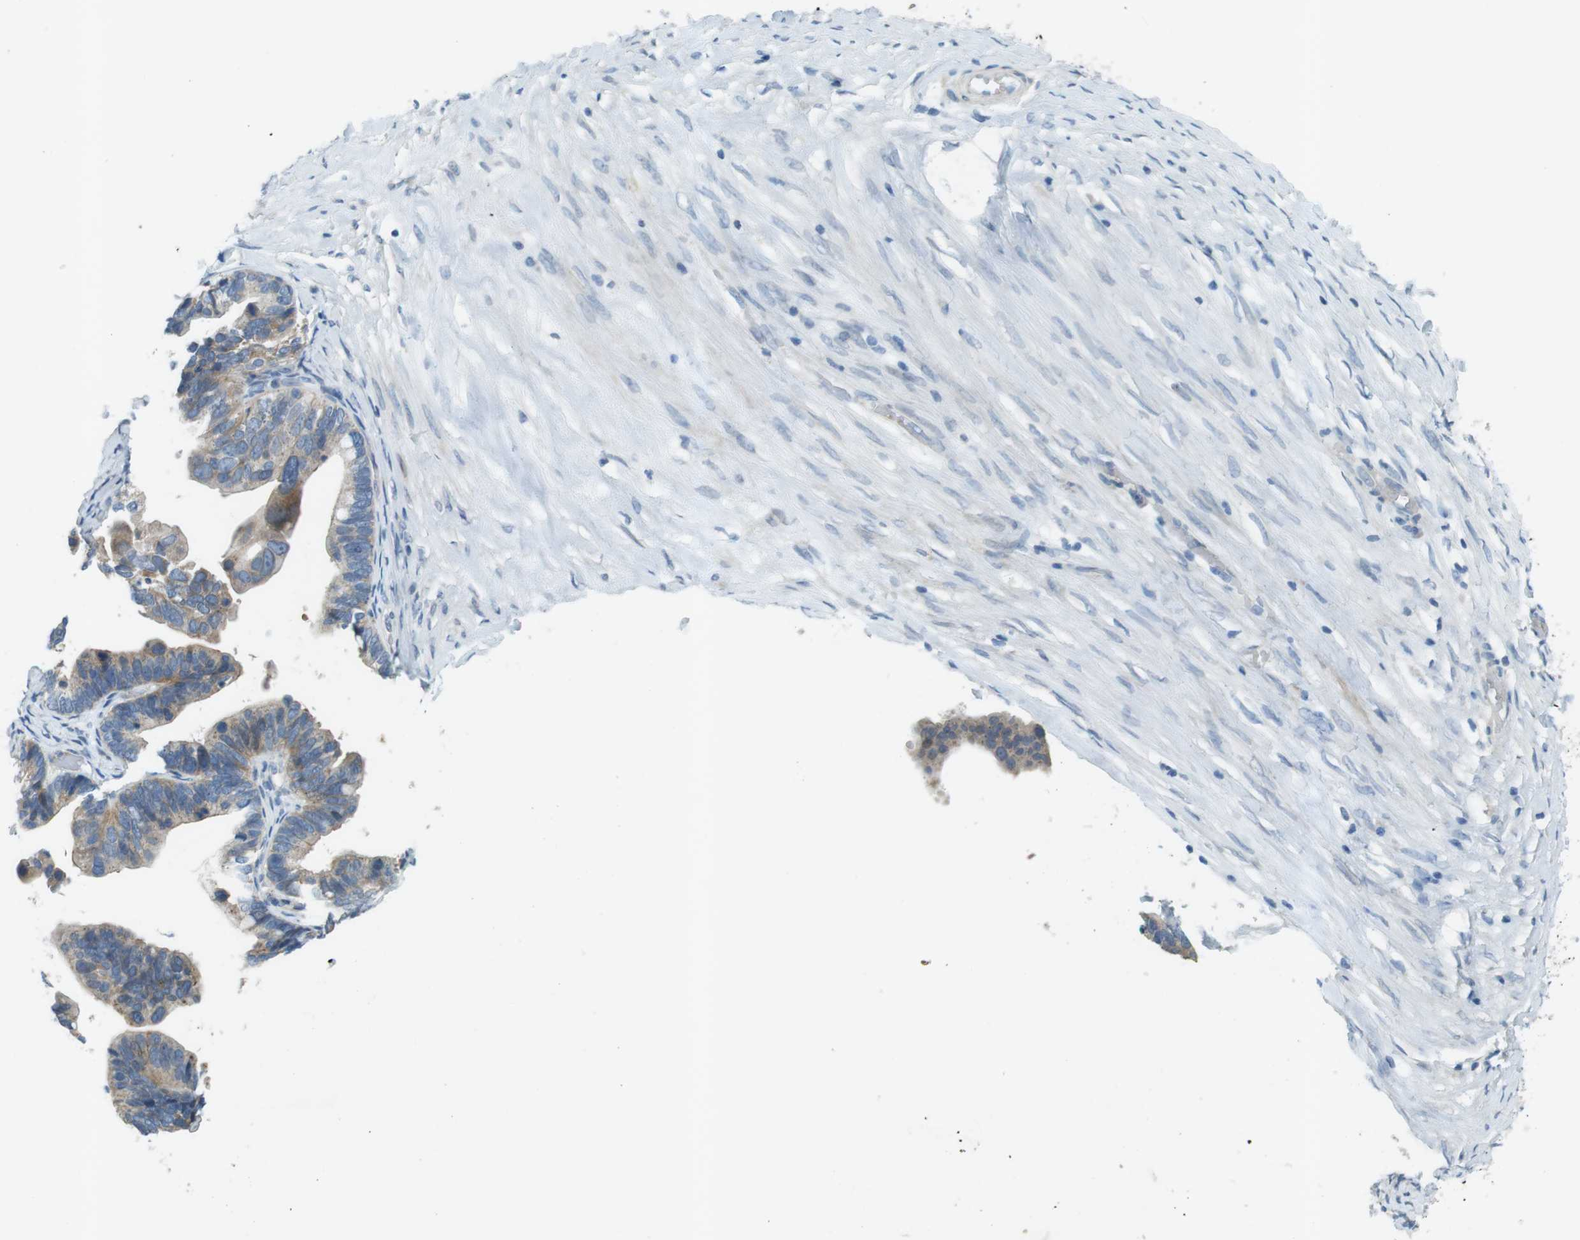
{"staining": {"intensity": "weak", "quantity": ">75%", "location": "cytoplasmic/membranous"}, "tissue": "ovarian cancer", "cell_type": "Tumor cells", "image_type": "cancer", "snomed": [{"axis": "morphology", "description": "Cystadenocarcinoma, serous, NOS"}, {"axis": "topography", "description": "Ovary"}], "caption": "This histopathology image reveals immunohistochemistry (IHC) staining of serous cystadenocarcinoma (ovarian), with low weak cytoplasmic/membranous positivity in approximately >75% of tumor cells.", "gene": "TYW1", "patient": {"sex": "female", "age": 56}}